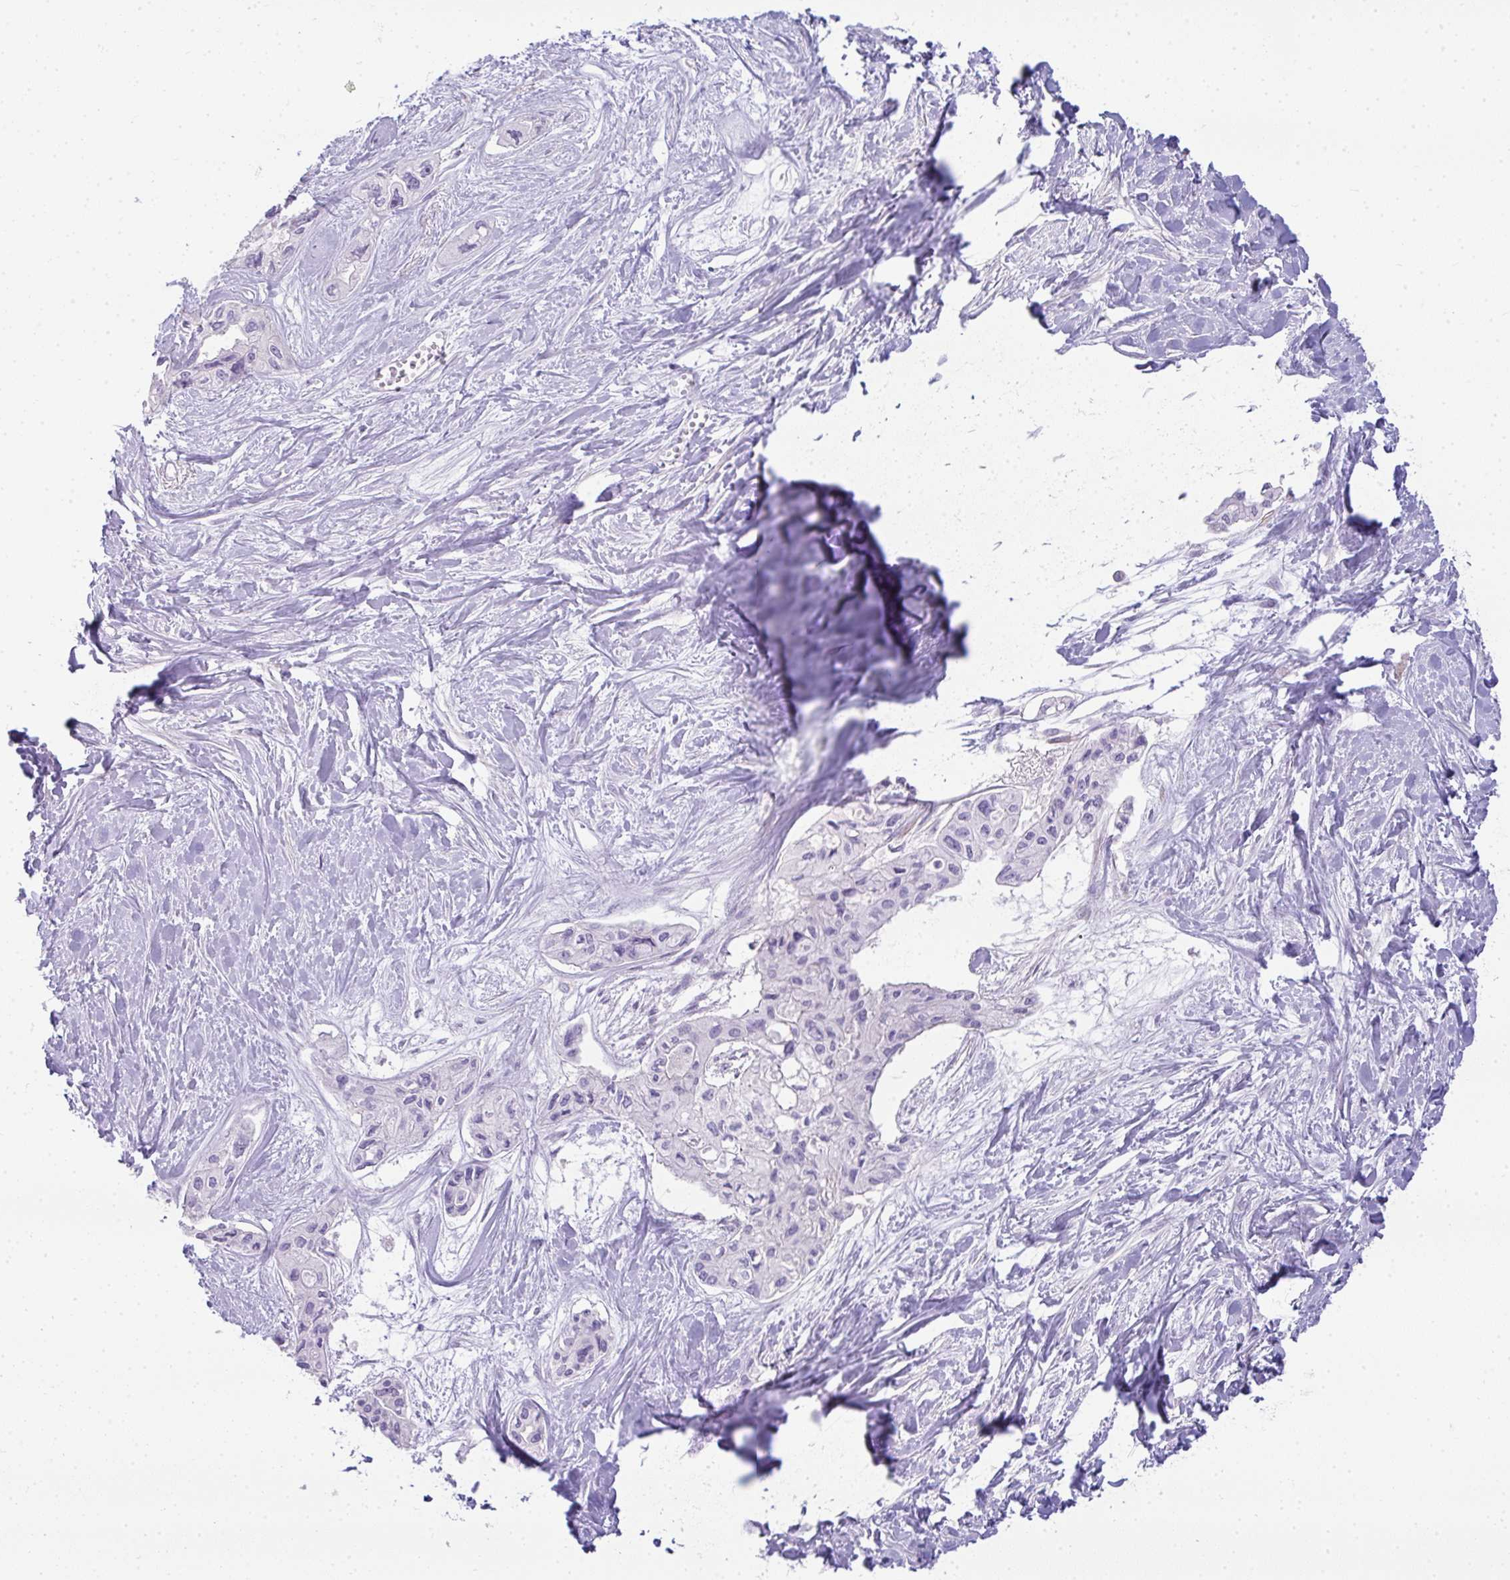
{"staining": {"intensity": "negative", "quantity": "none", "location": "none"}, "tissue": "pancreatic cancer", "cell_type": "Tumor cells", "image_type": "cancer", "snomed": [{"axis": "morphology", "description": "Adenocarcinoma, NOS"}, {"axis": "topography", "description": "Pancreas"}], "caption": "Adenocarcinoma (pancreatic) was stained to show a protein in brown. There is no significant positivity in tumor cells. (DAB (3,3'-diaminobenzidine) immunohistochemistry (IHC), high magnification).", "gene": "CDRT15", "patient": {"sex": "female", "age": 50}}